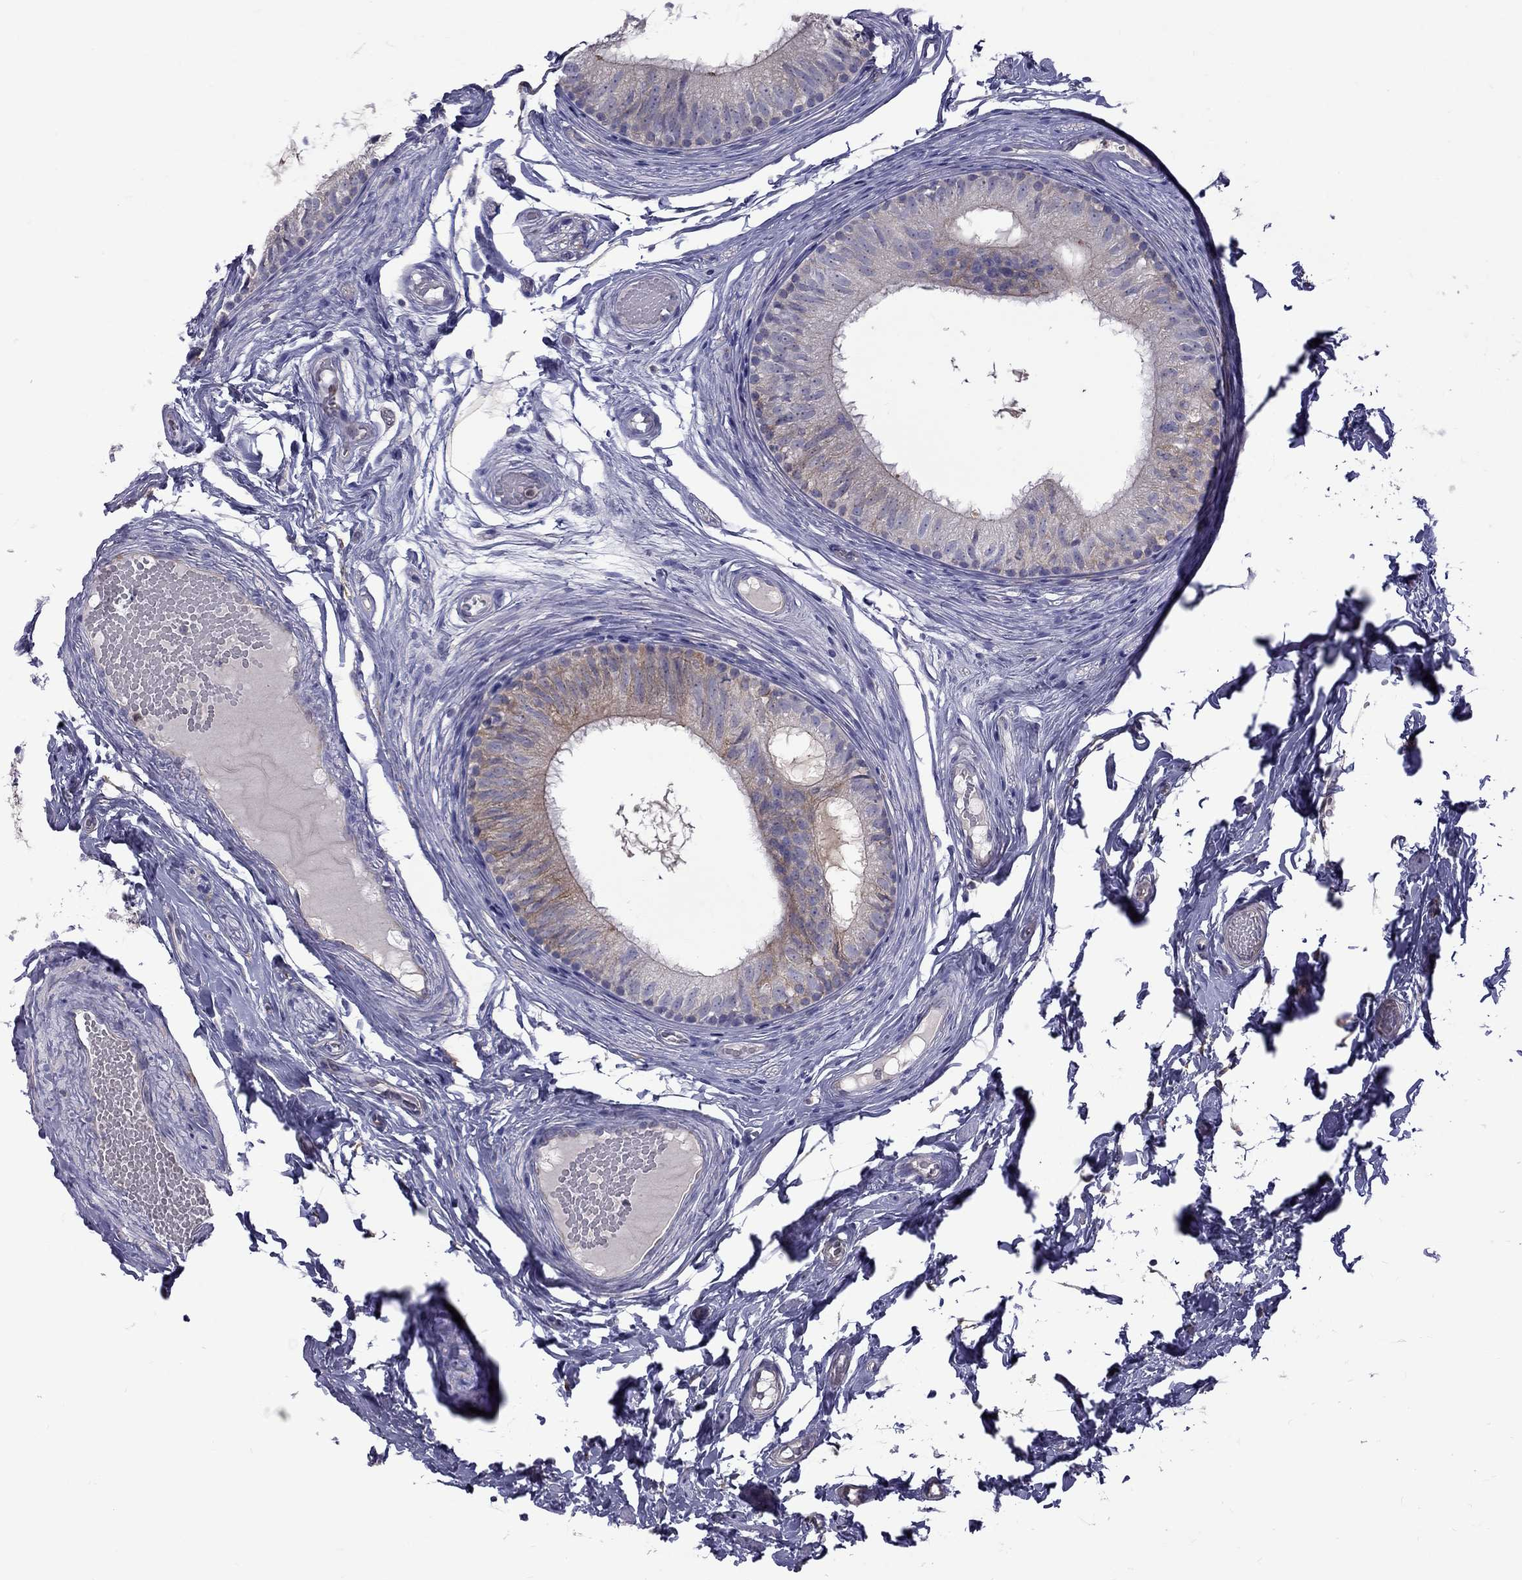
{"staining": {"intensity": "moderate", "quantity": "<25%", "location": "cytoplasmic/membranous"}, "tissue": "epididymis", "cell_type": "Glandular cells", "image_type": "normal", "snomed": [{"axis": "morphology", "description": "Normal tissue, NOS"}, {"axis": "topography", "description": "Epididymis"}], "caption": "The image exhibits staining of unremarkable epididymis, revealing moderate cytoplasmic/membranous protein positivity (brown color) within glandular cells. Nuclei are stained in blue.", "gene": "EIF4E3", "patient": {"sex": "male", "age": 29}}